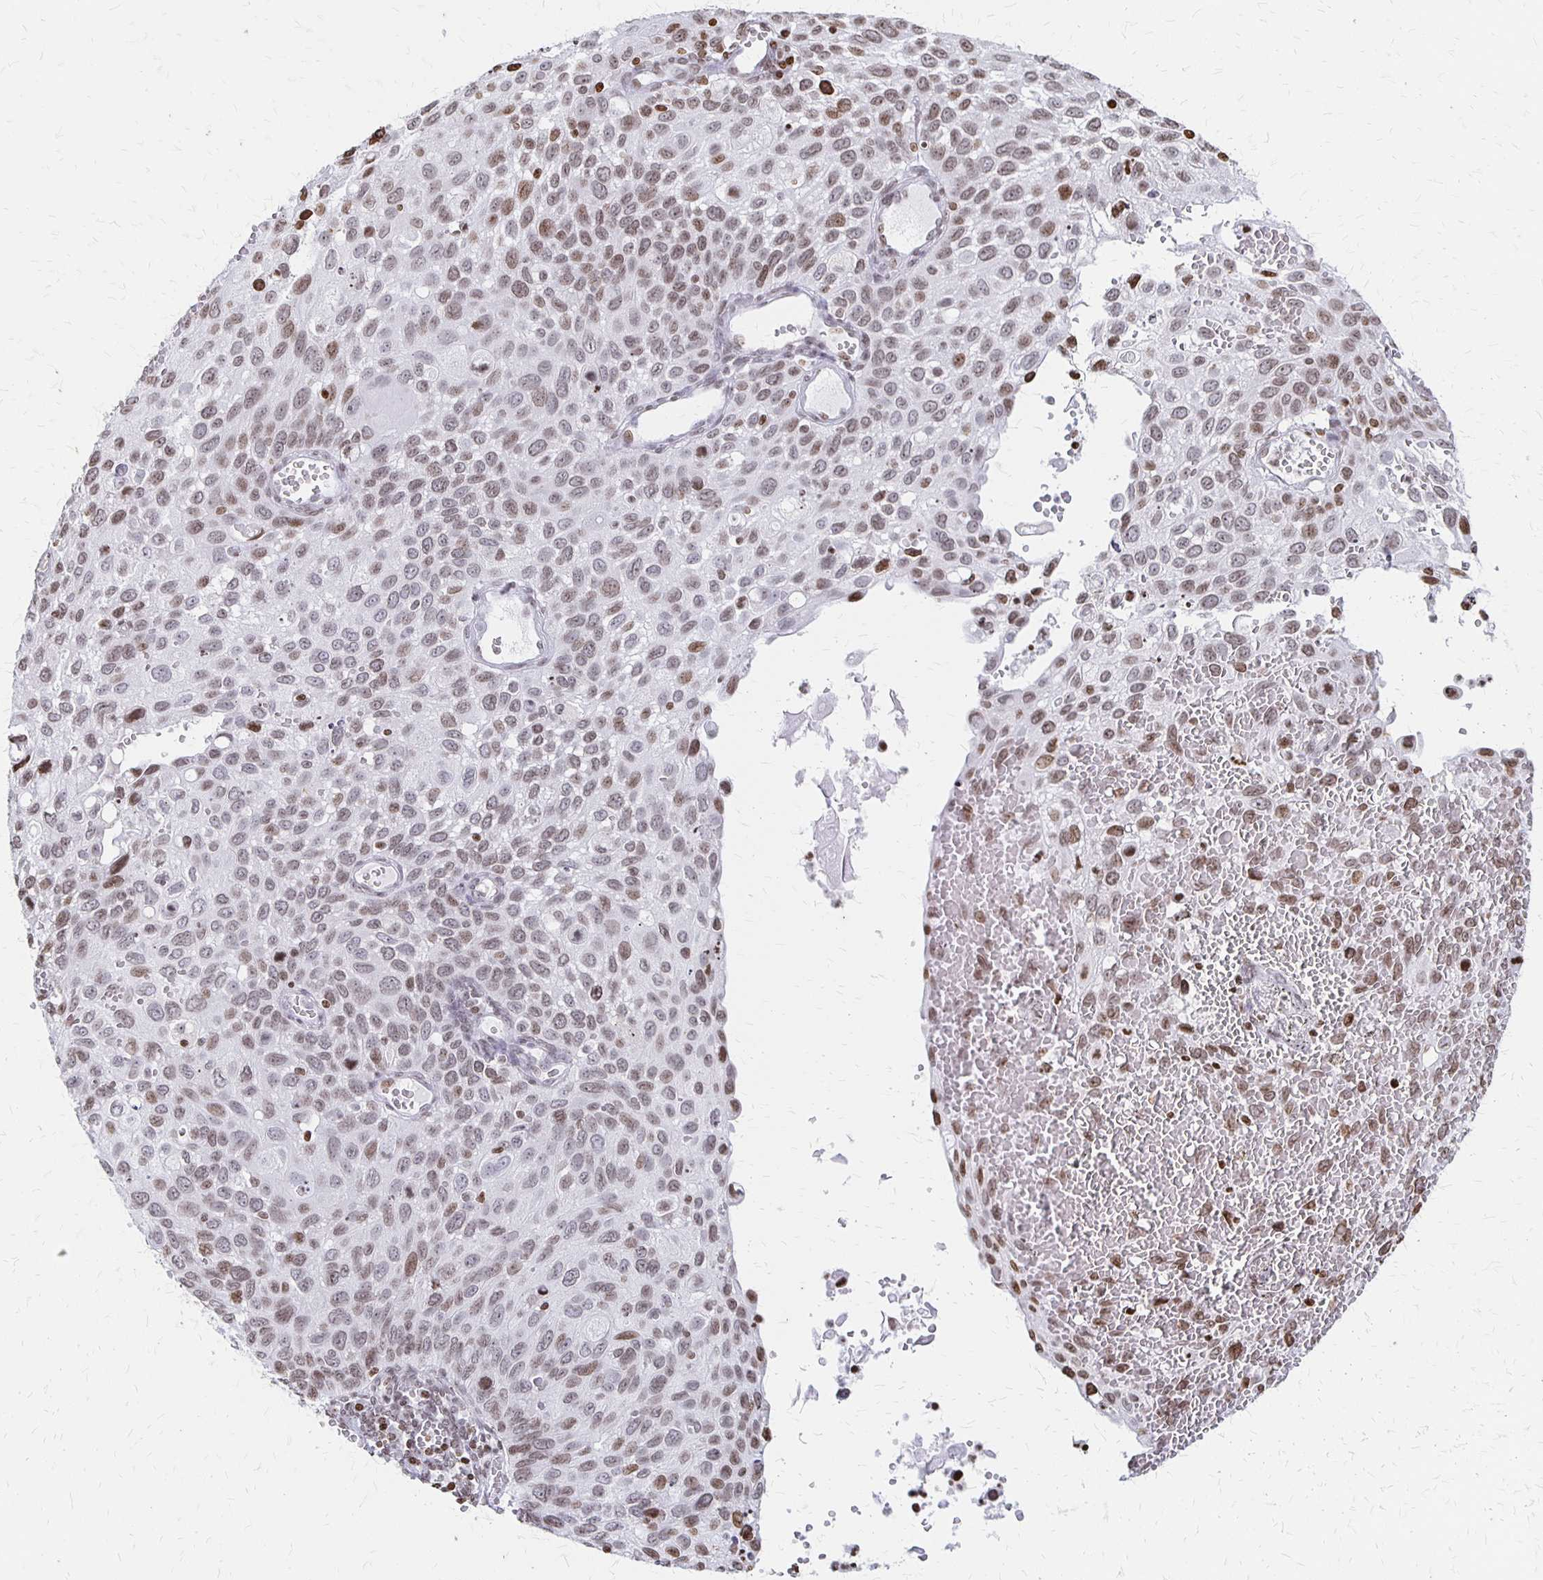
{"staining": {"intensity": "moderate", "quantity": "25%-75%", "location": "nuclear"}, "tissue": "cervical cancer", "cell_type": "Tumor cells", "image_type": "cancer", "snomed": [{"axis": "morphology", "description": "Squamous cell carcinoma, NOS"}, {"axis": "topography", "description": "Cervix"}], "caption": "This is a photomicrograph of immunohistochemistry staining of cervical cancer, which shows moderate expression in the nuclear of tumor cells.", "gene": "ZNF280C", "patient": {"sex": "female", "age": 70}}